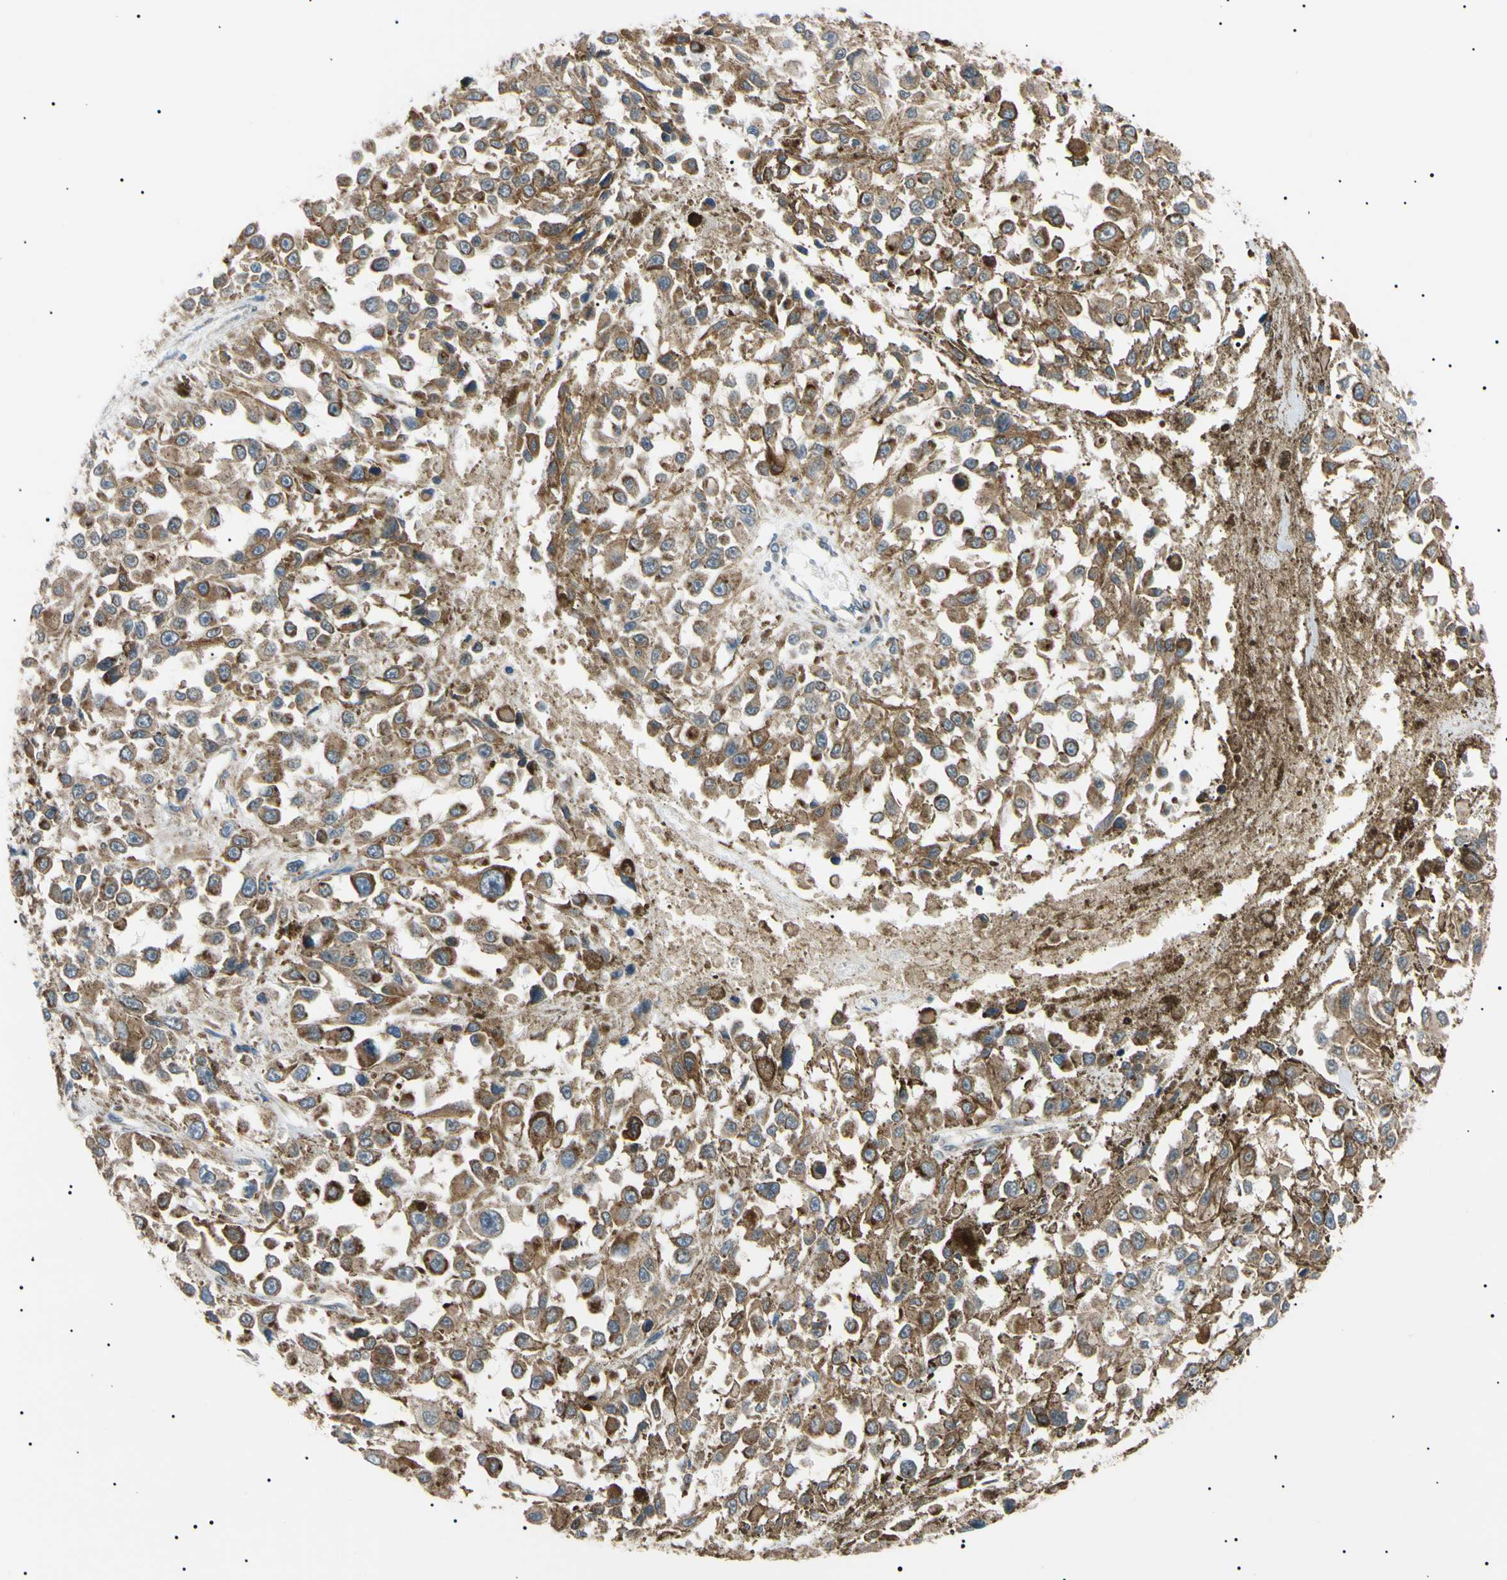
{"staining": {"intensity": "strong", "quantity": ">75%", "location": "cytoplasmic/membranous"}, "tissue": "melanoma", "cell_type": "Tumor cells", "image_type": "cancer", "snomed": [{"axis": "morphology", "description": "Malignant melanoma, Metastatic site"}, {"axis": "topography", "description": "Lymph node"}], "caption": "Tumor cells exhibit high levels of strong cytoplasmic/membranous expression in approximately >75% of cells in malignant melanoma (metastatic site).", "gene": "VAPA", "patient": {"sex": "male", "age": 59}}